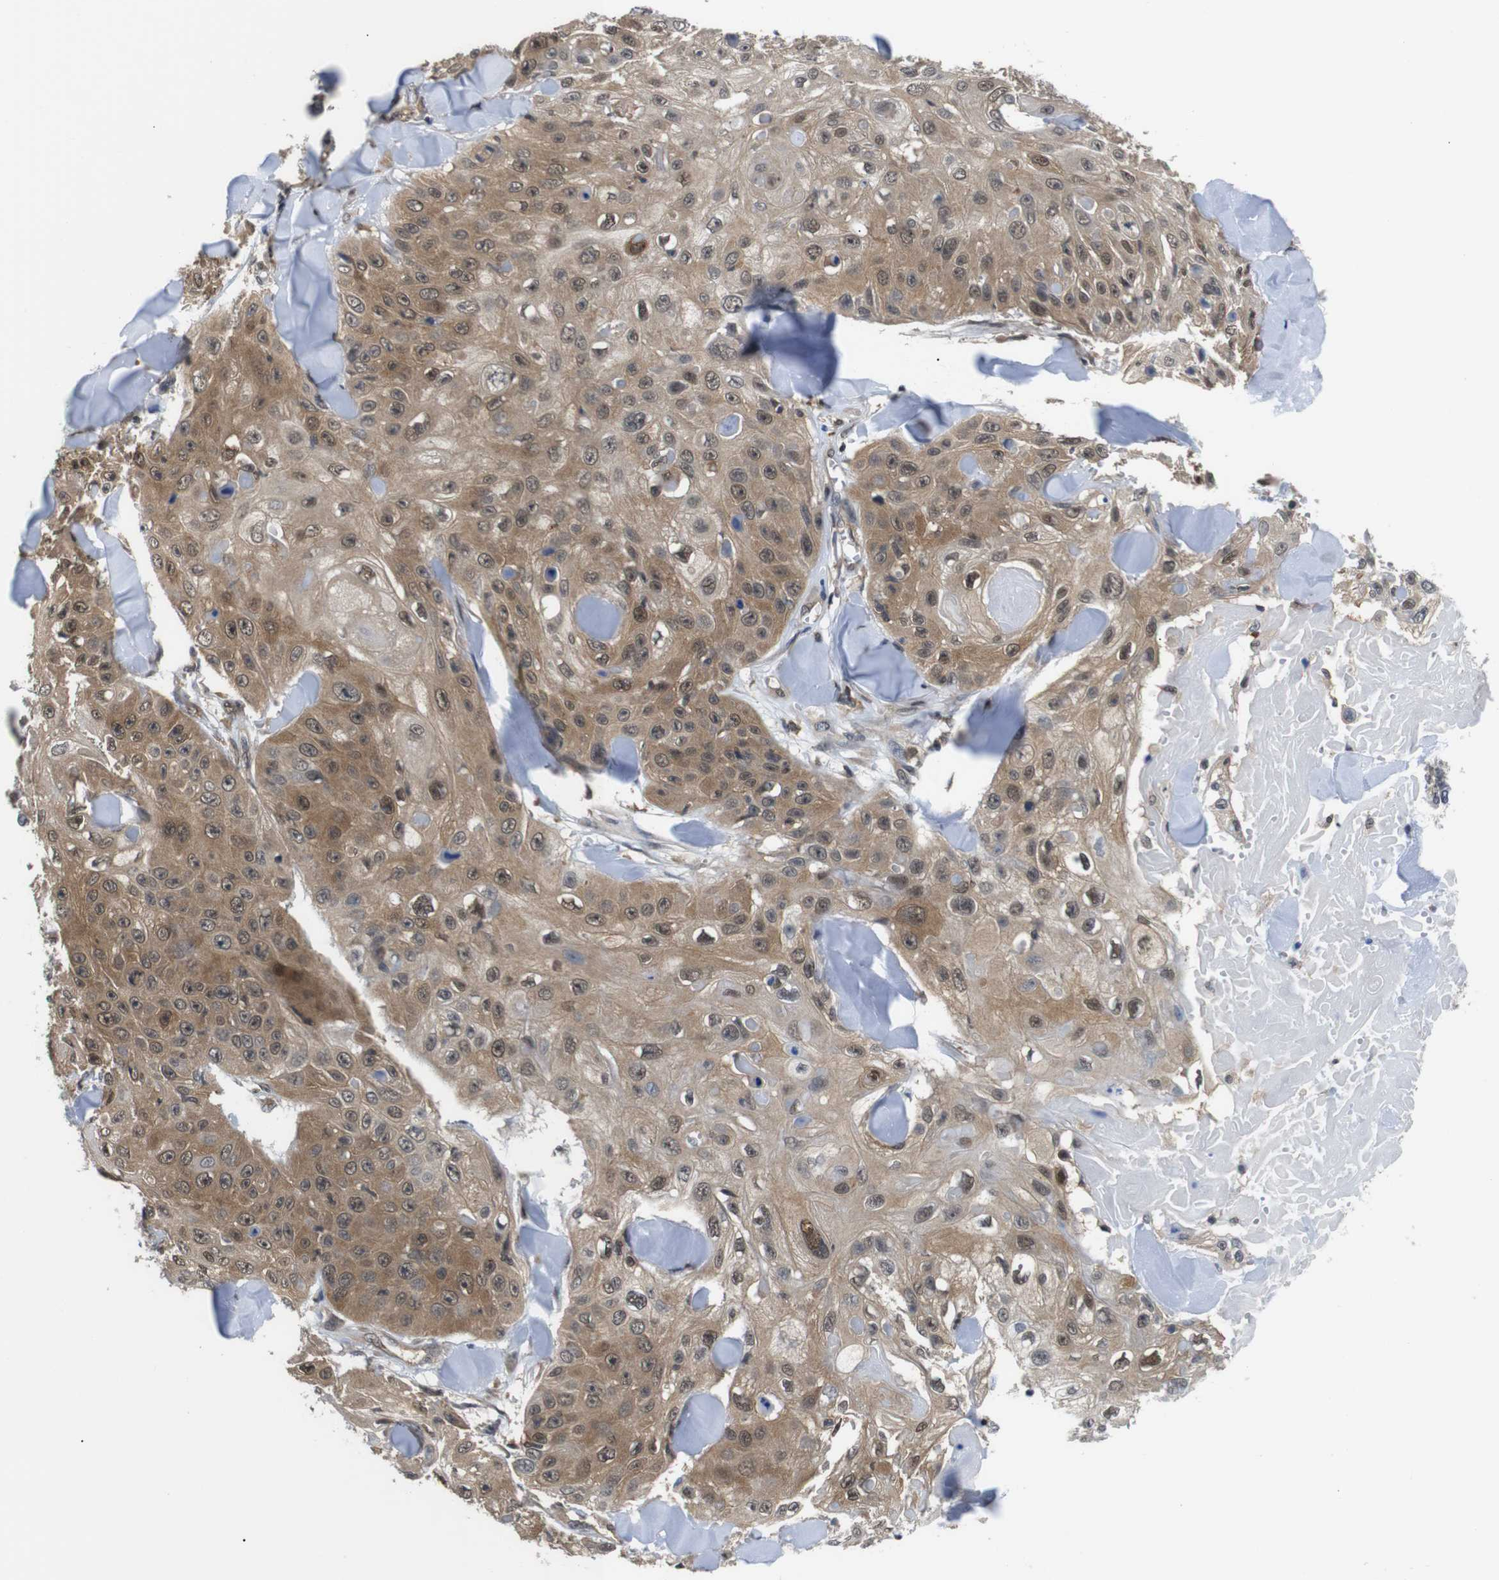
{"staining": {"intensity": "moderate", "quantity": ">75%", "location": "cytoplasmic/membranous,nuclear"}, "tissue": "skin cancer", "cell_type": "Tumor cells", "image_type": "cancer", "snomed": [{"axis": "morphology", "description": "Squamous cell carcinoma, NOS"}, {"axis": "topography", "description": "Skin"}], "caption": "A histopathology image of skin cancer (squamous cell carcinoma) stained for a protein reveals moderate cytoplasmic/membranous and nuclear brown staining in tumor cells. (Brightfield microscopy of DAB IHC at high magnification).", "gene": "UBXN1", "patient": {"sex": "male", "age": 86}}